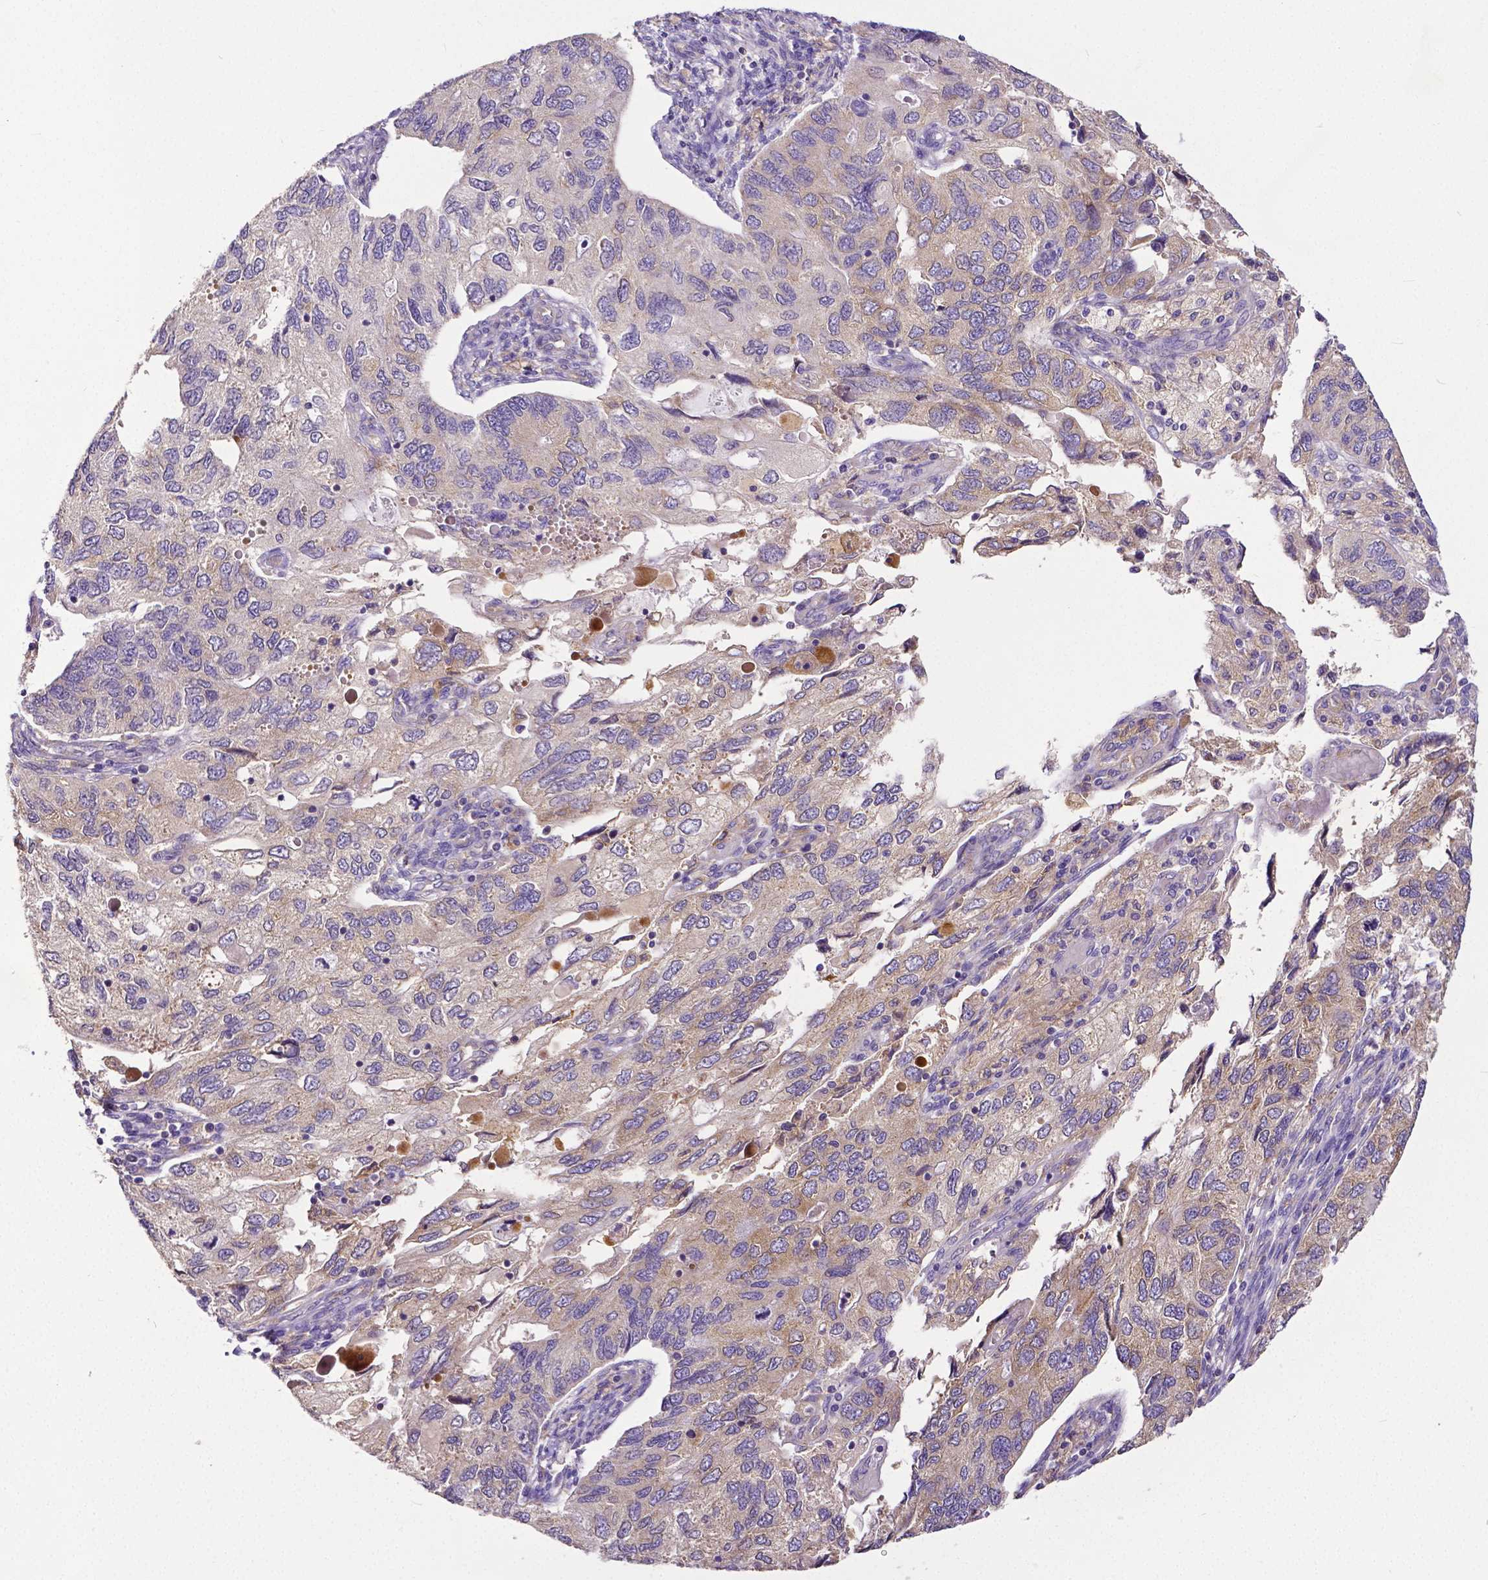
{"staining": {"intensity": "negative", "quantity": "none", "location": "none"}, "tissue": "endometrial cancer", "cell_type": "Tumor cells", "image_type": "cancer", "snomed": [{"axis": "morphology", "description": "Carcinoma, NOS"}, {"axis": "topography", "description": "Uterus"}], "caption": "Immunohistochemical staining of carcinoma (endometrial) demonstrates no significant positivity in tumor cells.", "gene": "DICER1", "patient": {"sex": "female", "age": 76}}